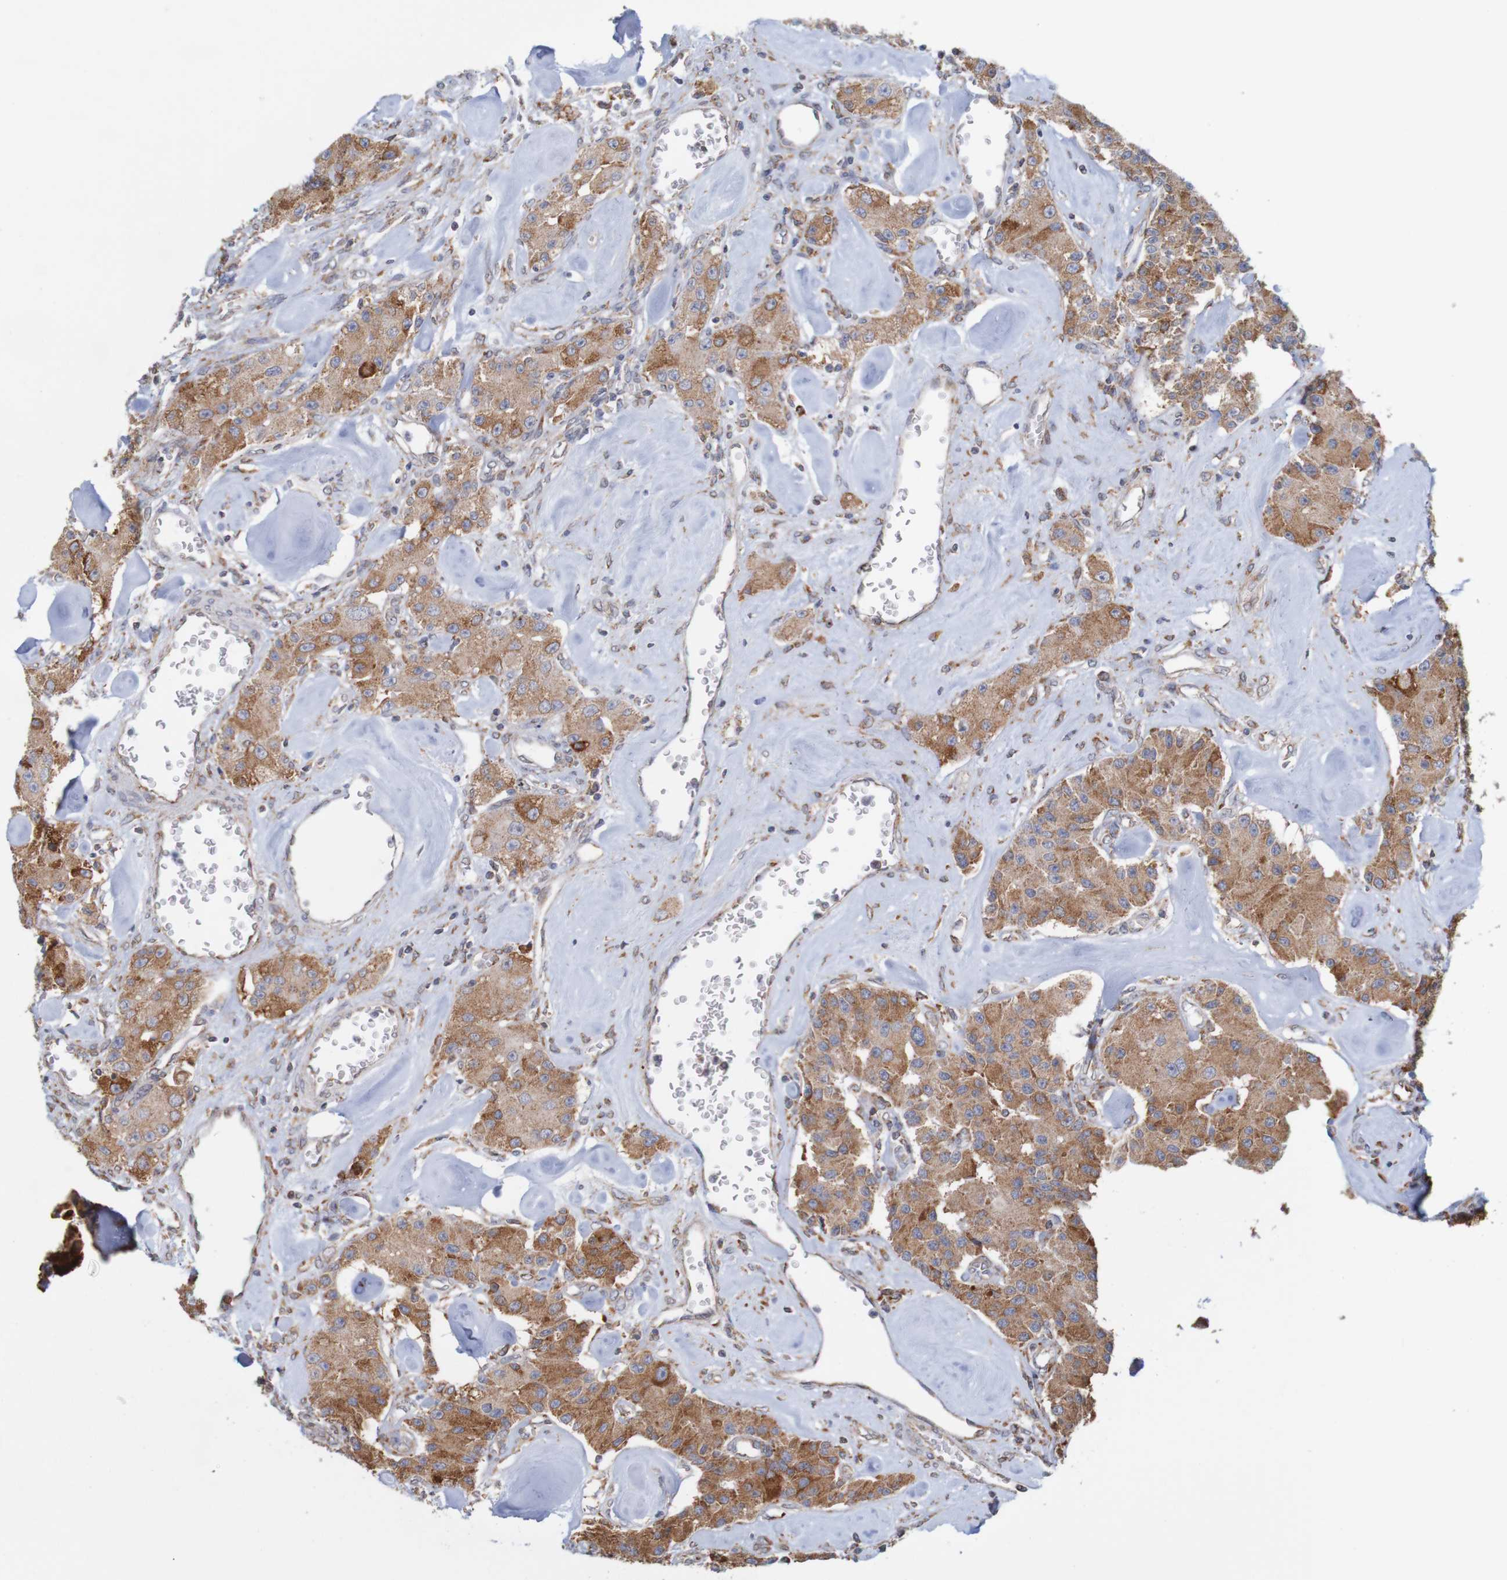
{"staining": {"intensity": "moderate", "quantity": ">75%", "location": "cytoplasmic/membranous"}, "tissue": "carcinoid", "cell_type": "Tumor cells", "image_type": "cancer", "snomed": [{"axis": "morphology", "description": "Carcinoid, malignant, NOS"}, {"axis": "topography", "description": "Pancreas"}], "caption": "Carcinoid (malignant) stained with a protein marker reveals moderate staining in tumor cells.", "gene": "PDIA3", "patient": {"sex": "male", "age": 41}}